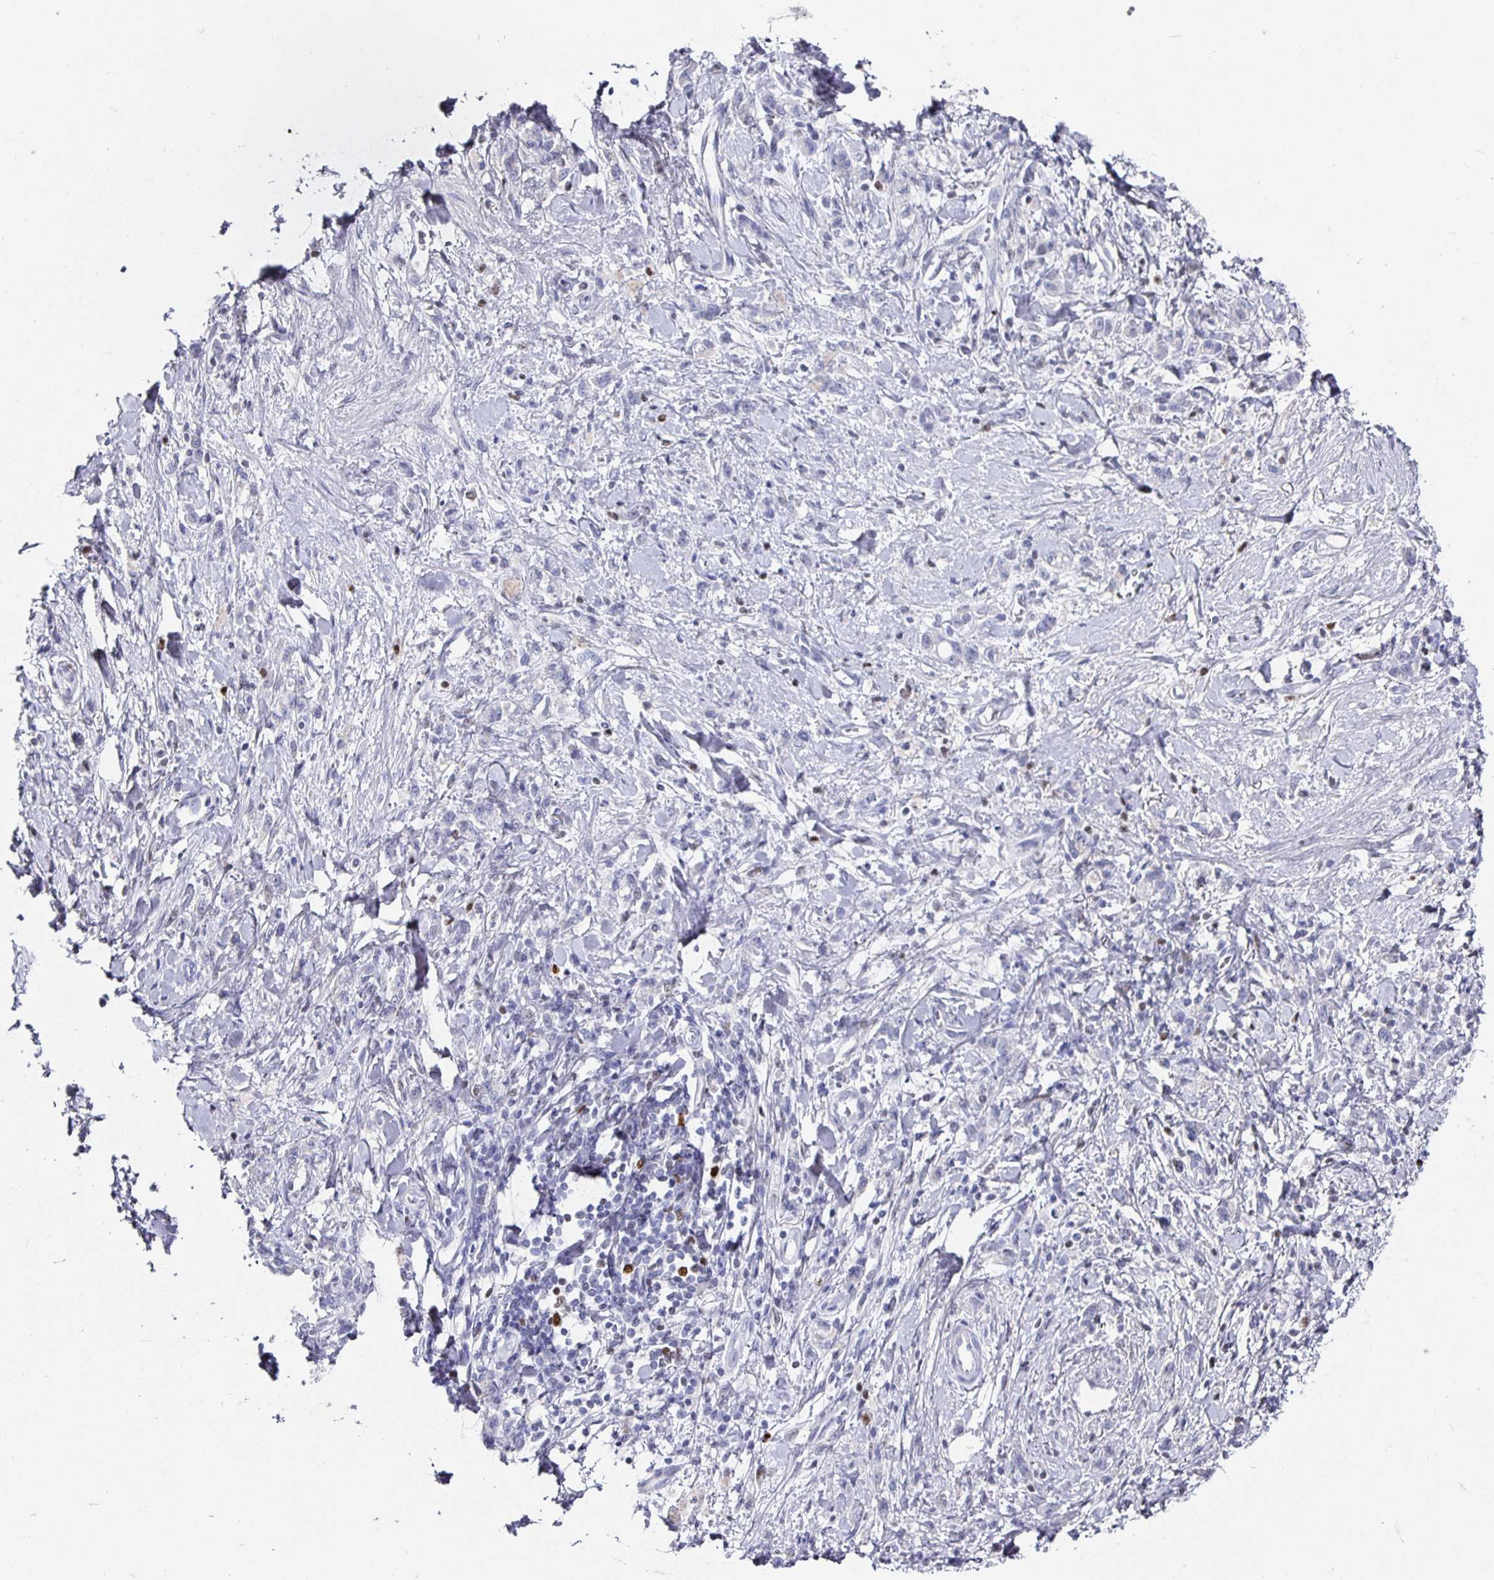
{"staining": {"intensity": "negative", "quantity": "none", "location": "none"}, "tissue": "stomach cancer", "cell_type": "Tumor cells", "image_type": "cancer", "snomed": [{"axis": "morphology", "description": "Adenocarcinoma, NOS"}, {"axis": "topography", "description": "Stomach"}], "caption": "The image displays no significant staining in tumor cells of stomach cancer.", "gene": "RUNX2", "patient": {"sex": "male", "age": 77}}